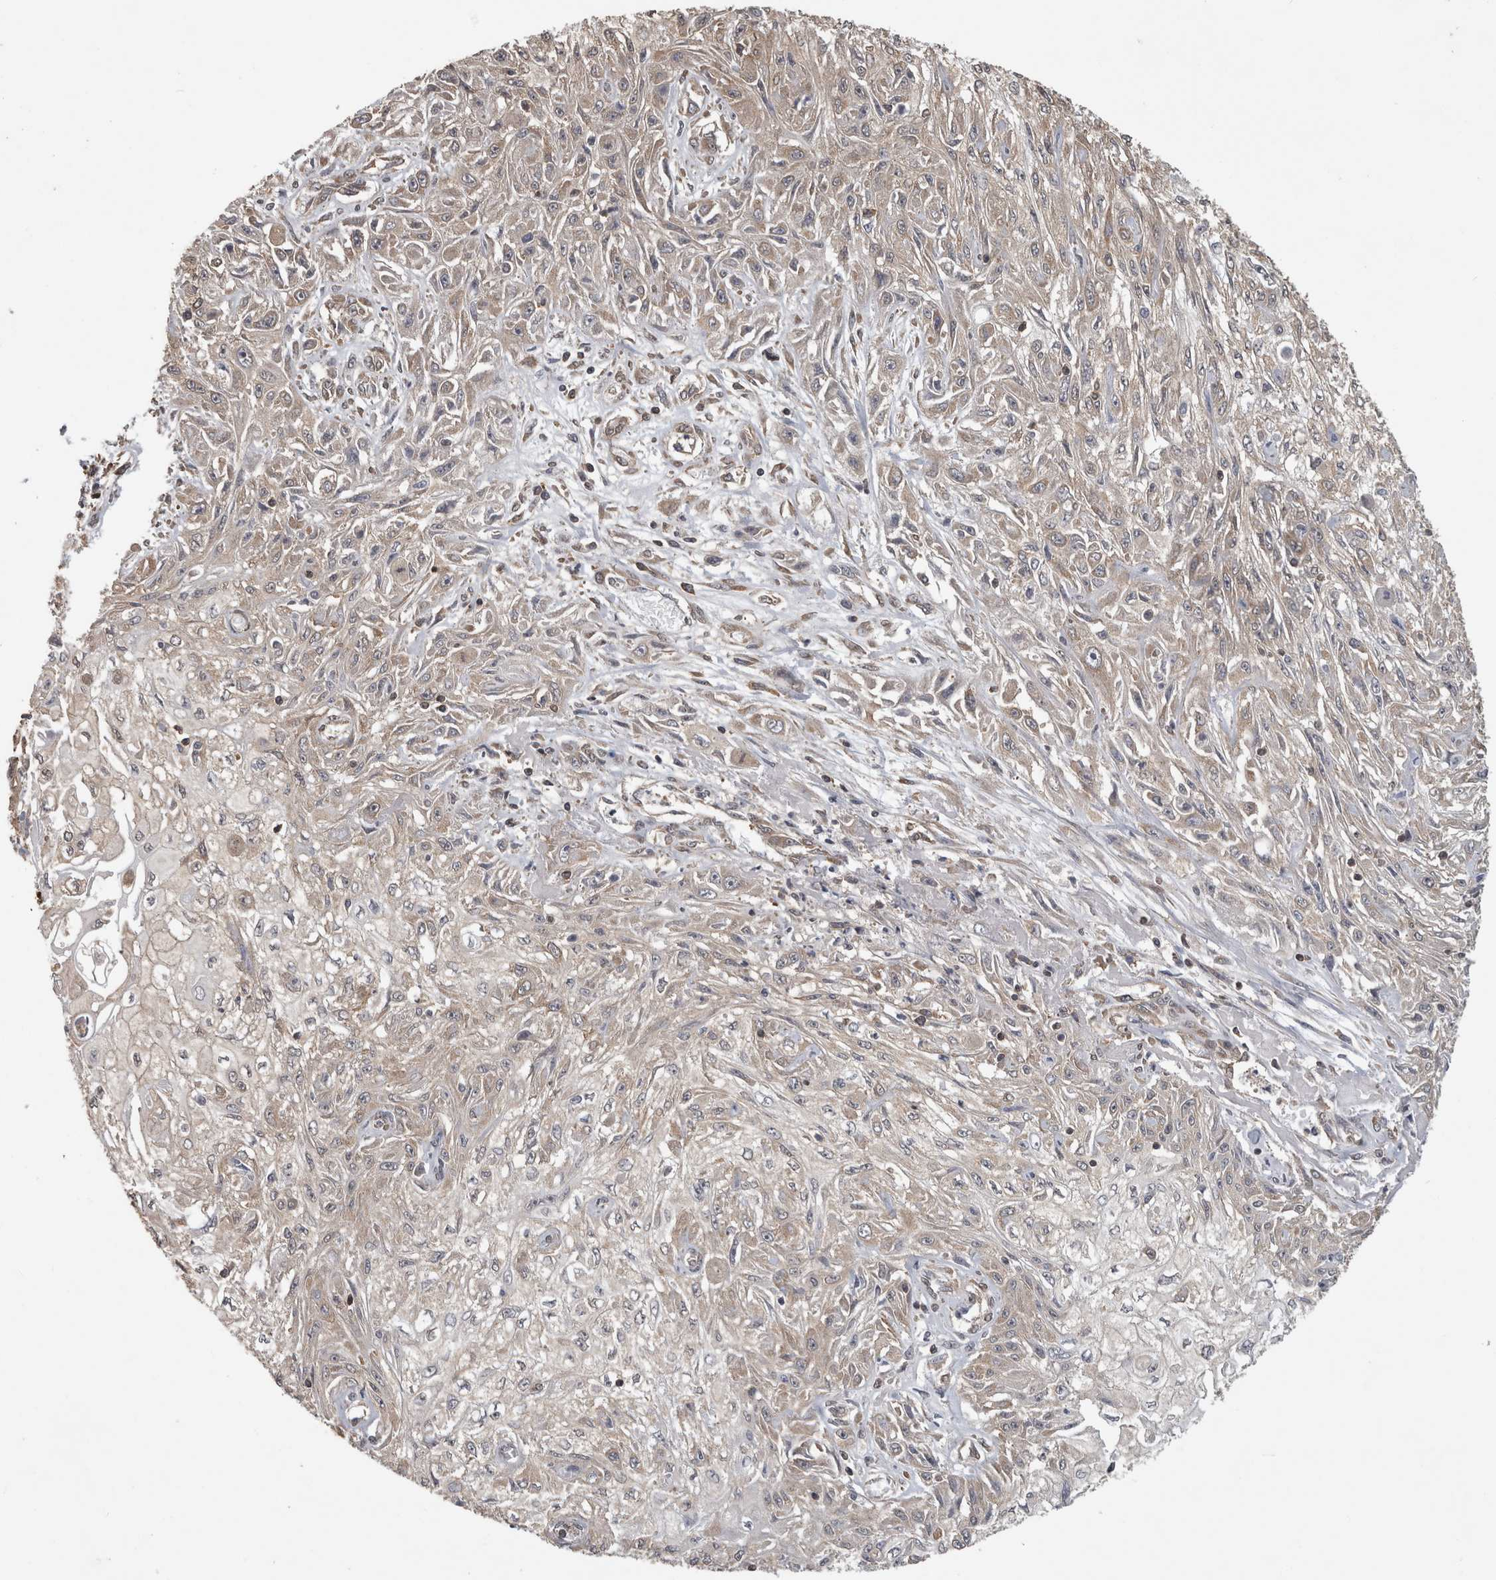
{"staining": {"intensity": "weak", "quantity": "<25%", "location": "cytoplasmic/membranous"}, "tissue": "skin cancer", "cell_type": "Tumor cells", "image_type": "cancer", "snomed": [{"axis": "morphology", "description": "Squamous cell carcinoma, NOS"}, {"axis": "morphology", "description": "Squamous cell carcinoma, metastatic, NOS"}, {"axis": "topography", "description": "Skin"}, {"axis": "topography", "description": "Lymph node"}], "caption": "Image shows no protein staining in tumor cells of skin cancer (metastatic squamous cell carcinoma) tissue.", "gene": "ATXN2", "patient": {"sex": "male", "age": 75}}